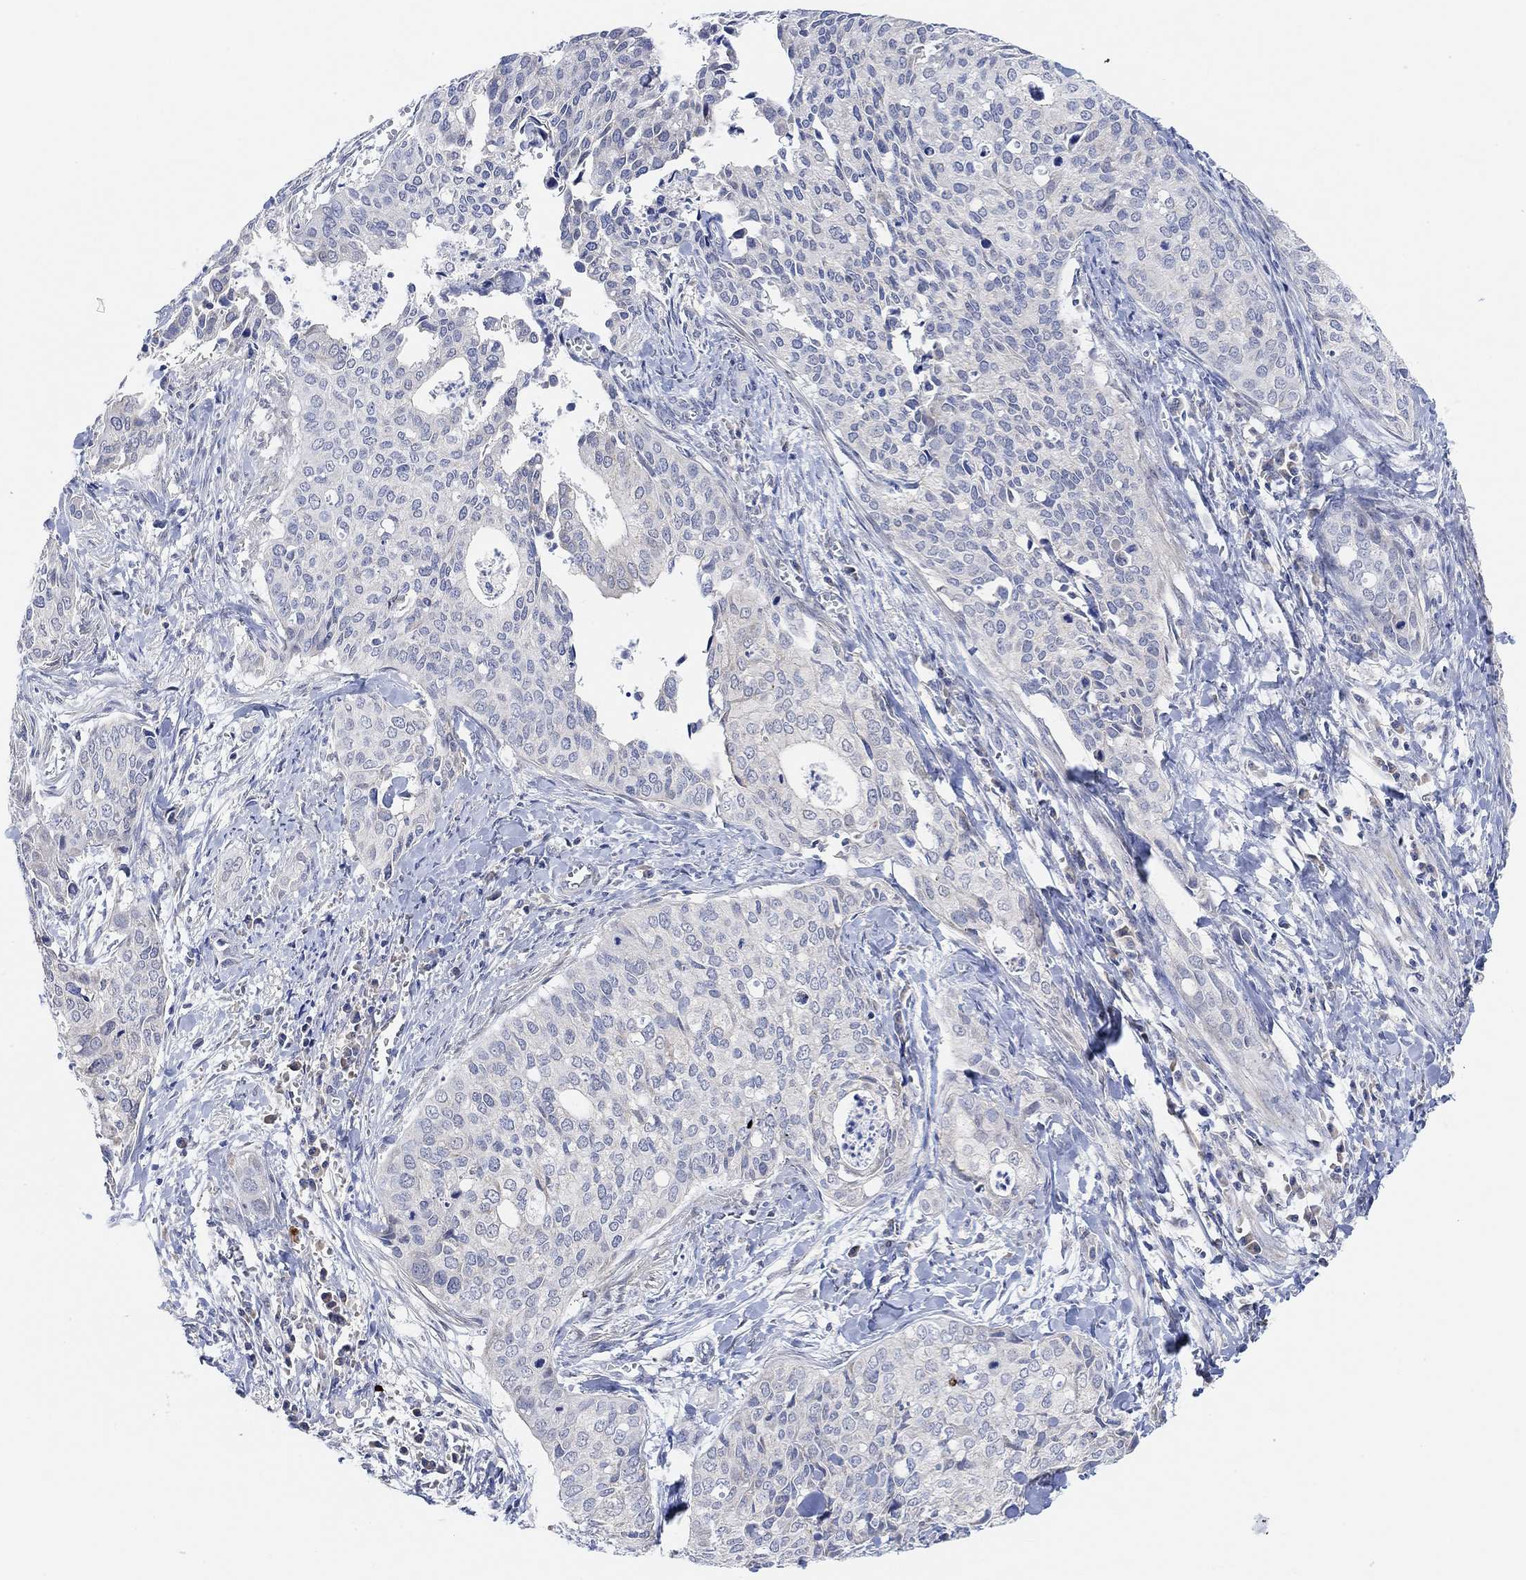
{"staining": {"intensity": "negative", "quantity": "none", "location": "none"}, "tissue": "cervical cancer", "cell_type": "Tumor cells", "image_type": "cancer", "snomed": [{"axis": "morphology", "description": "Squamous cell carcinoma, NOS"}, {"axis": "topography", "description": "Cervix"}], "caption": "High magnification brightfield microscopy of cervical cancer (squamous cell carcinoma) stained with DAB (3,3'-diaminobenzidine) (brown) and counterstained with hematoxylin (blue): tumor cells show no significant expression. (DAB immunohistochemistry visualized using brightfield microscopy, high magnification).", "gene": "RIMS1", "patient": {"sex": "female", "age": 29}}